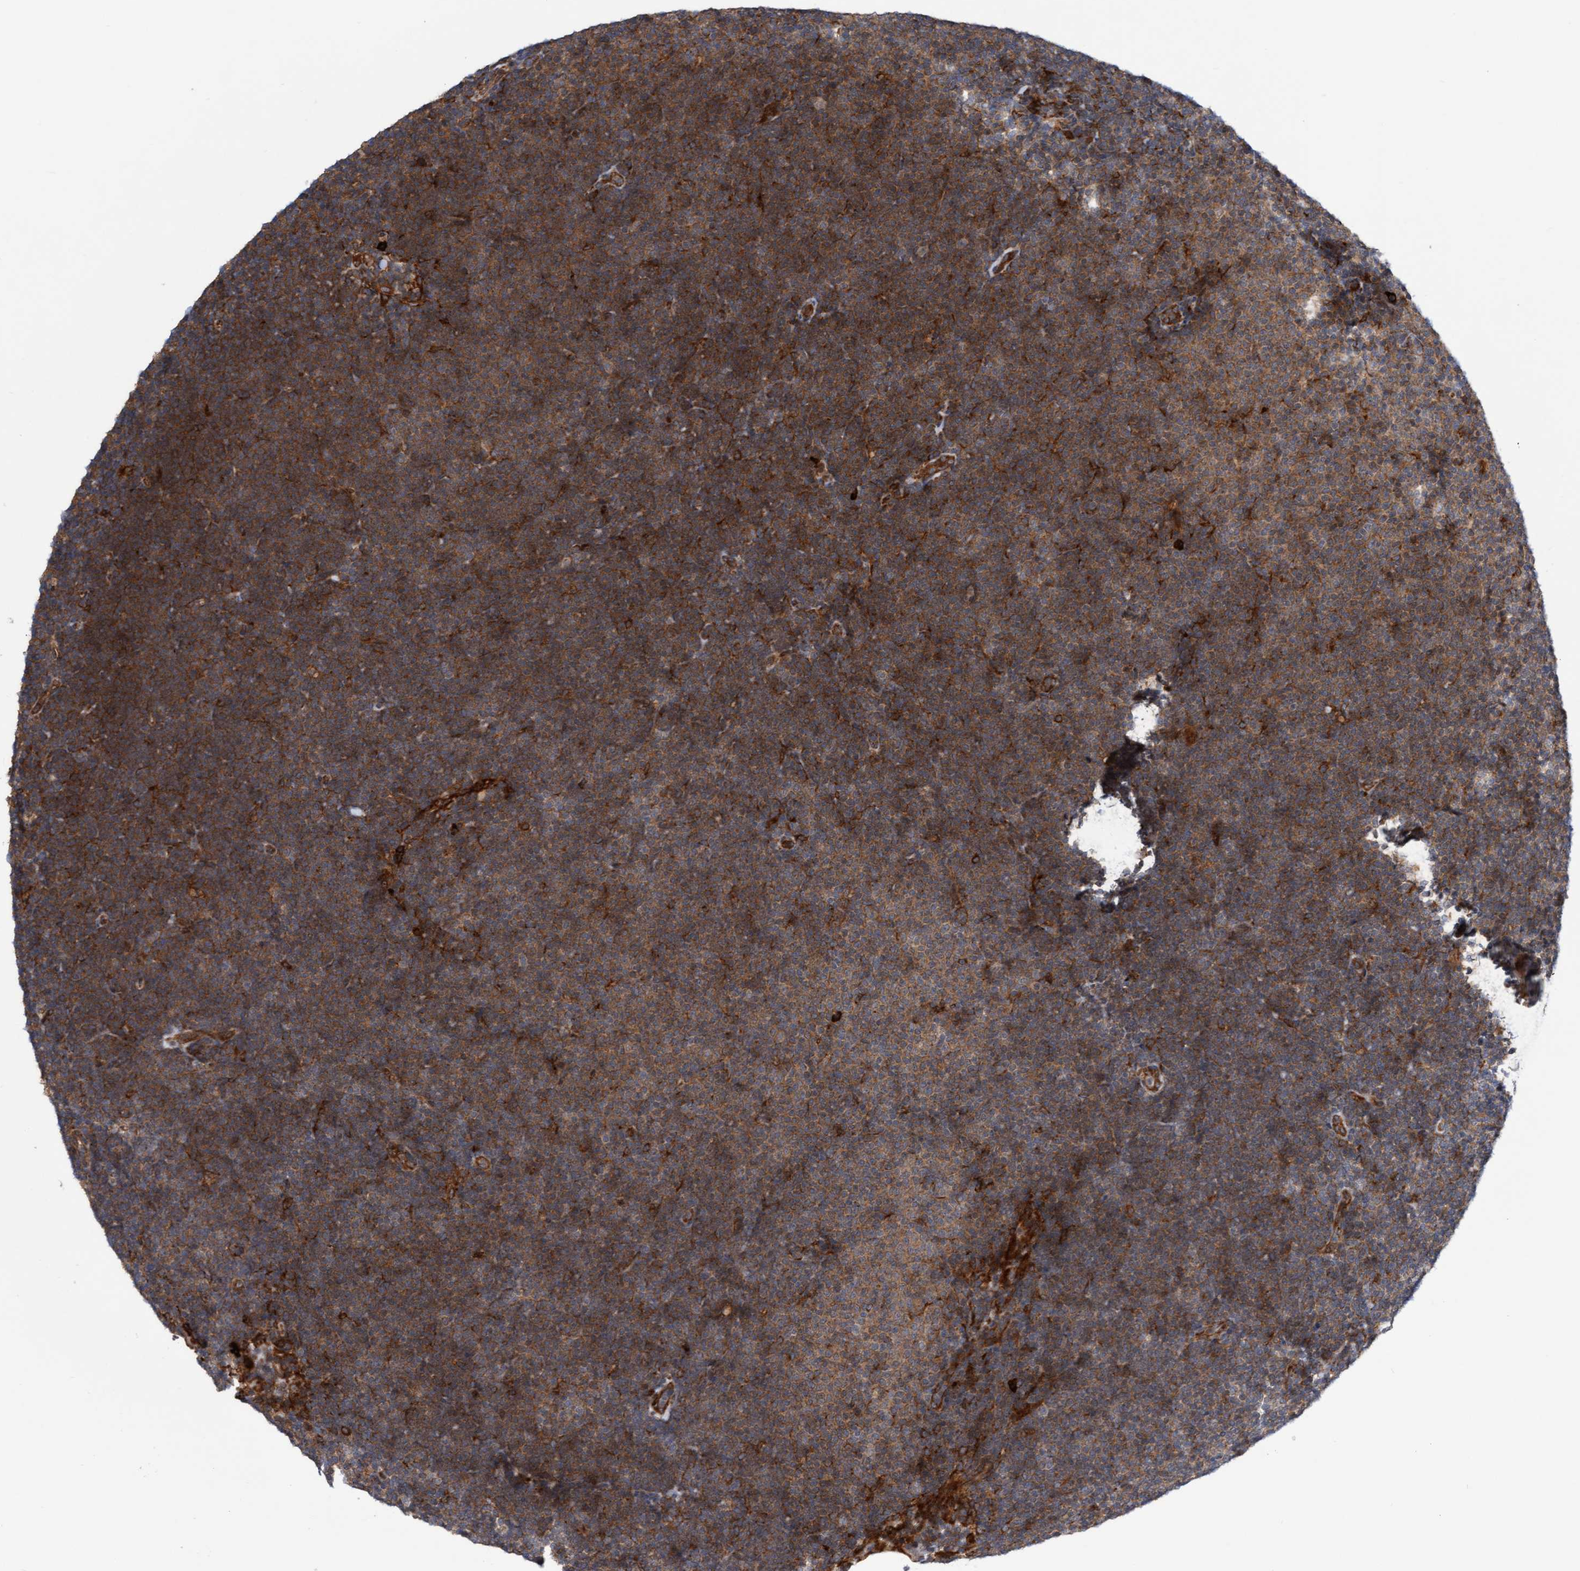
{"staining": {"intensity": "weak", "quantity": ">75%", "location": "cytoplasmic/membranous"}, "tissue": "lymphoma", "cell_type": "Tumor cells", "image_type": "cancer", "snomed": [{"axis": "morphology", "description": "Malignant lymphoma, non-Hodgkin's type, Low grade"}, {"axis": "topography", "description": "Lymph node"}], "caption": "The immunohistochemical stain labels weak cytoplasmic/membranous expression in tumor cells of malignant lymphoma, non-Hodgkin's type (low-grade) tissue. Using DAB (3,3'-diaminobenzidine) (brown) and hematoxylin (blue) stains, captured at high magnification using brightfield microscopy.", "gene": "KIAA0753", "patient": {"sex": "female", "age": 53}}